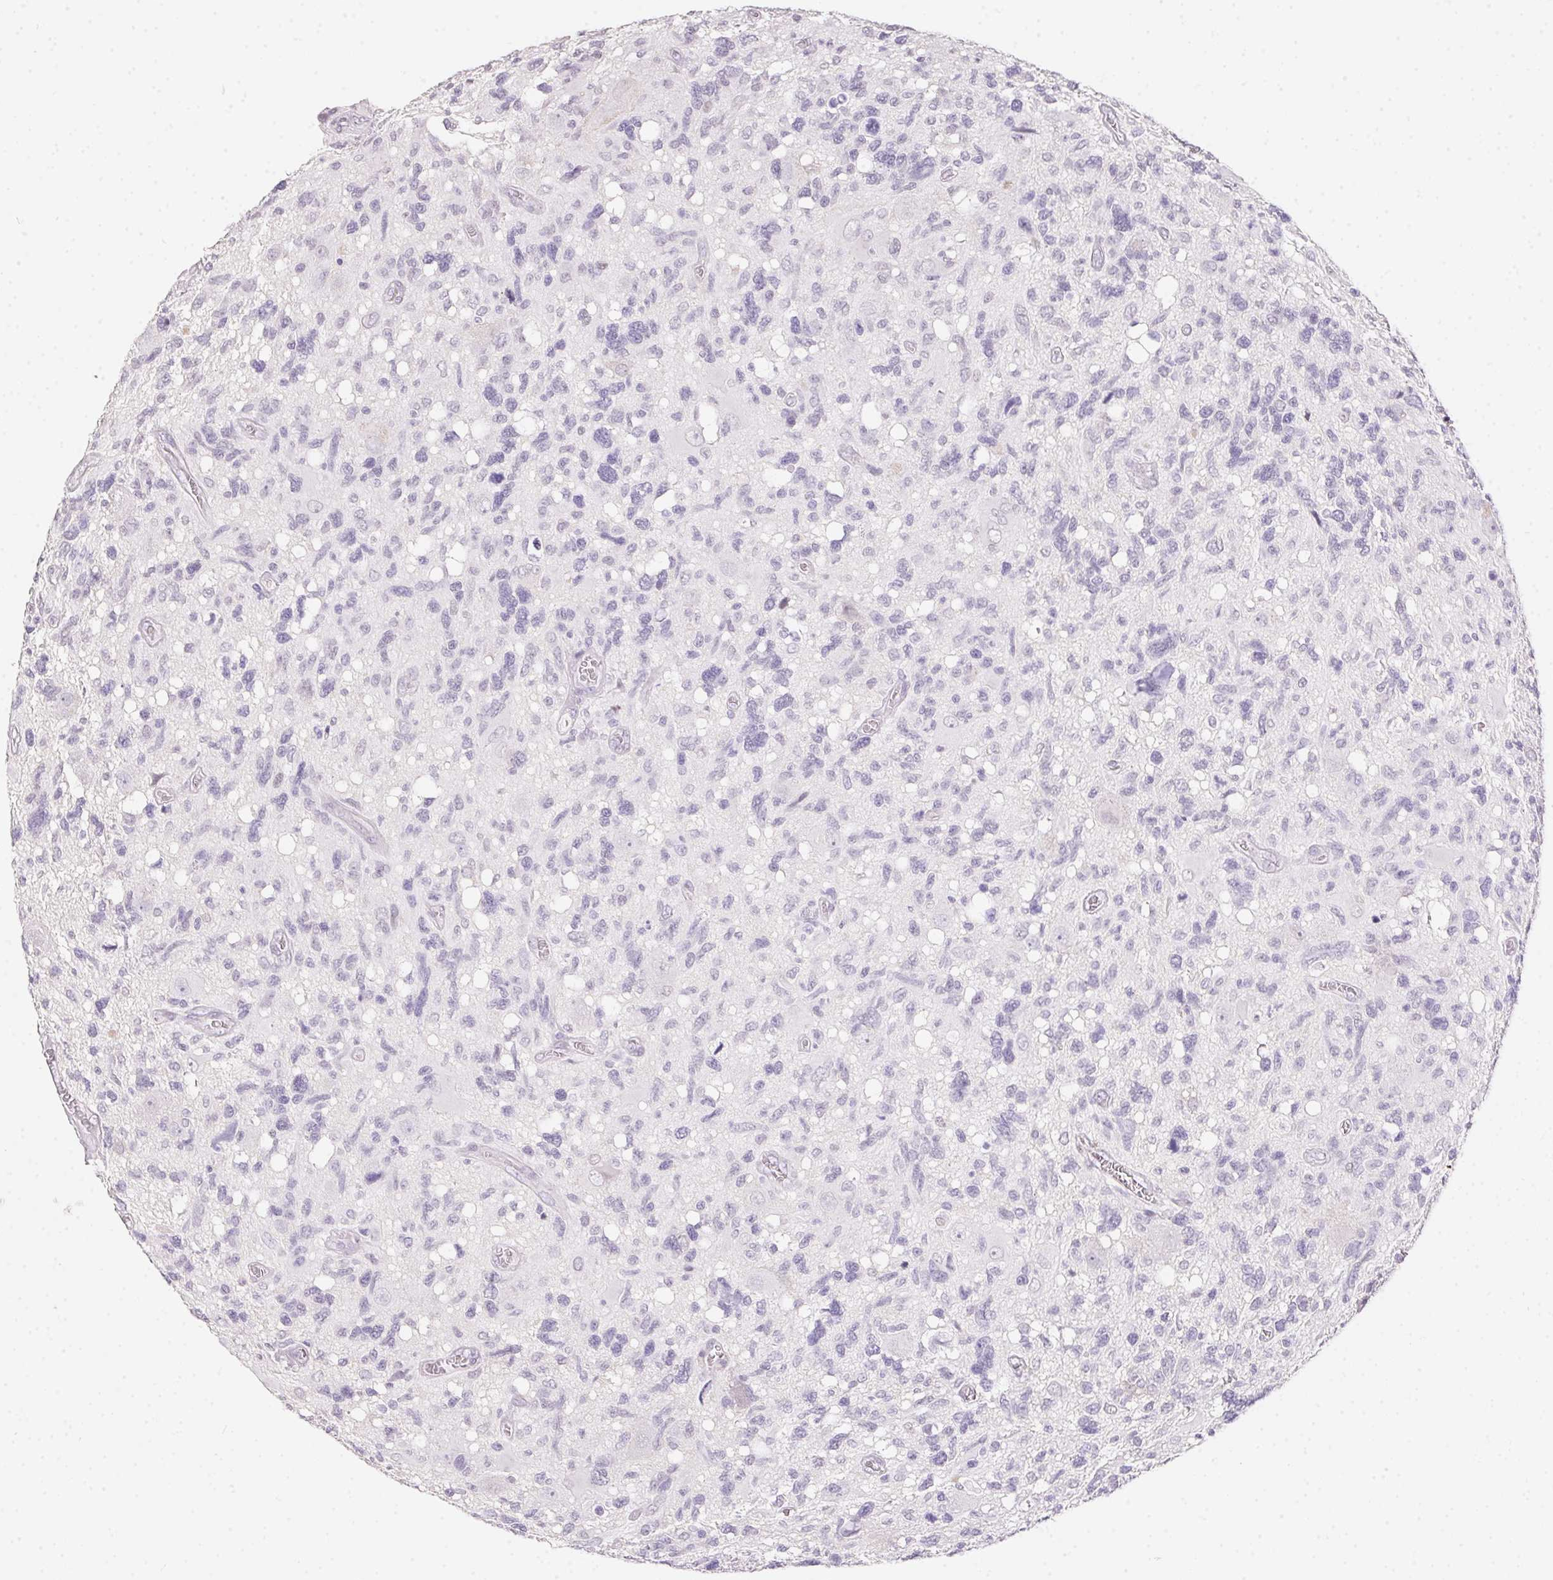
{"staining": {"intensity": "negative", "quantity": "none", "location": "none"}, "tissue": "glioma", "cell_type": "Tumor cells", "image_type": "cancer", "snomed": [{"axis": "morphology", "description": "Glioma, malignant, High grade"}, {"axis": "topography", "description": "Brain"}], "caption": "This is an immunohistochemistry photomicrograph of human malignant high-grade glioma. There is no positivity in tumor cells.", "gene": "MORC1", "patient": {"sex": "male", "age": 49}}